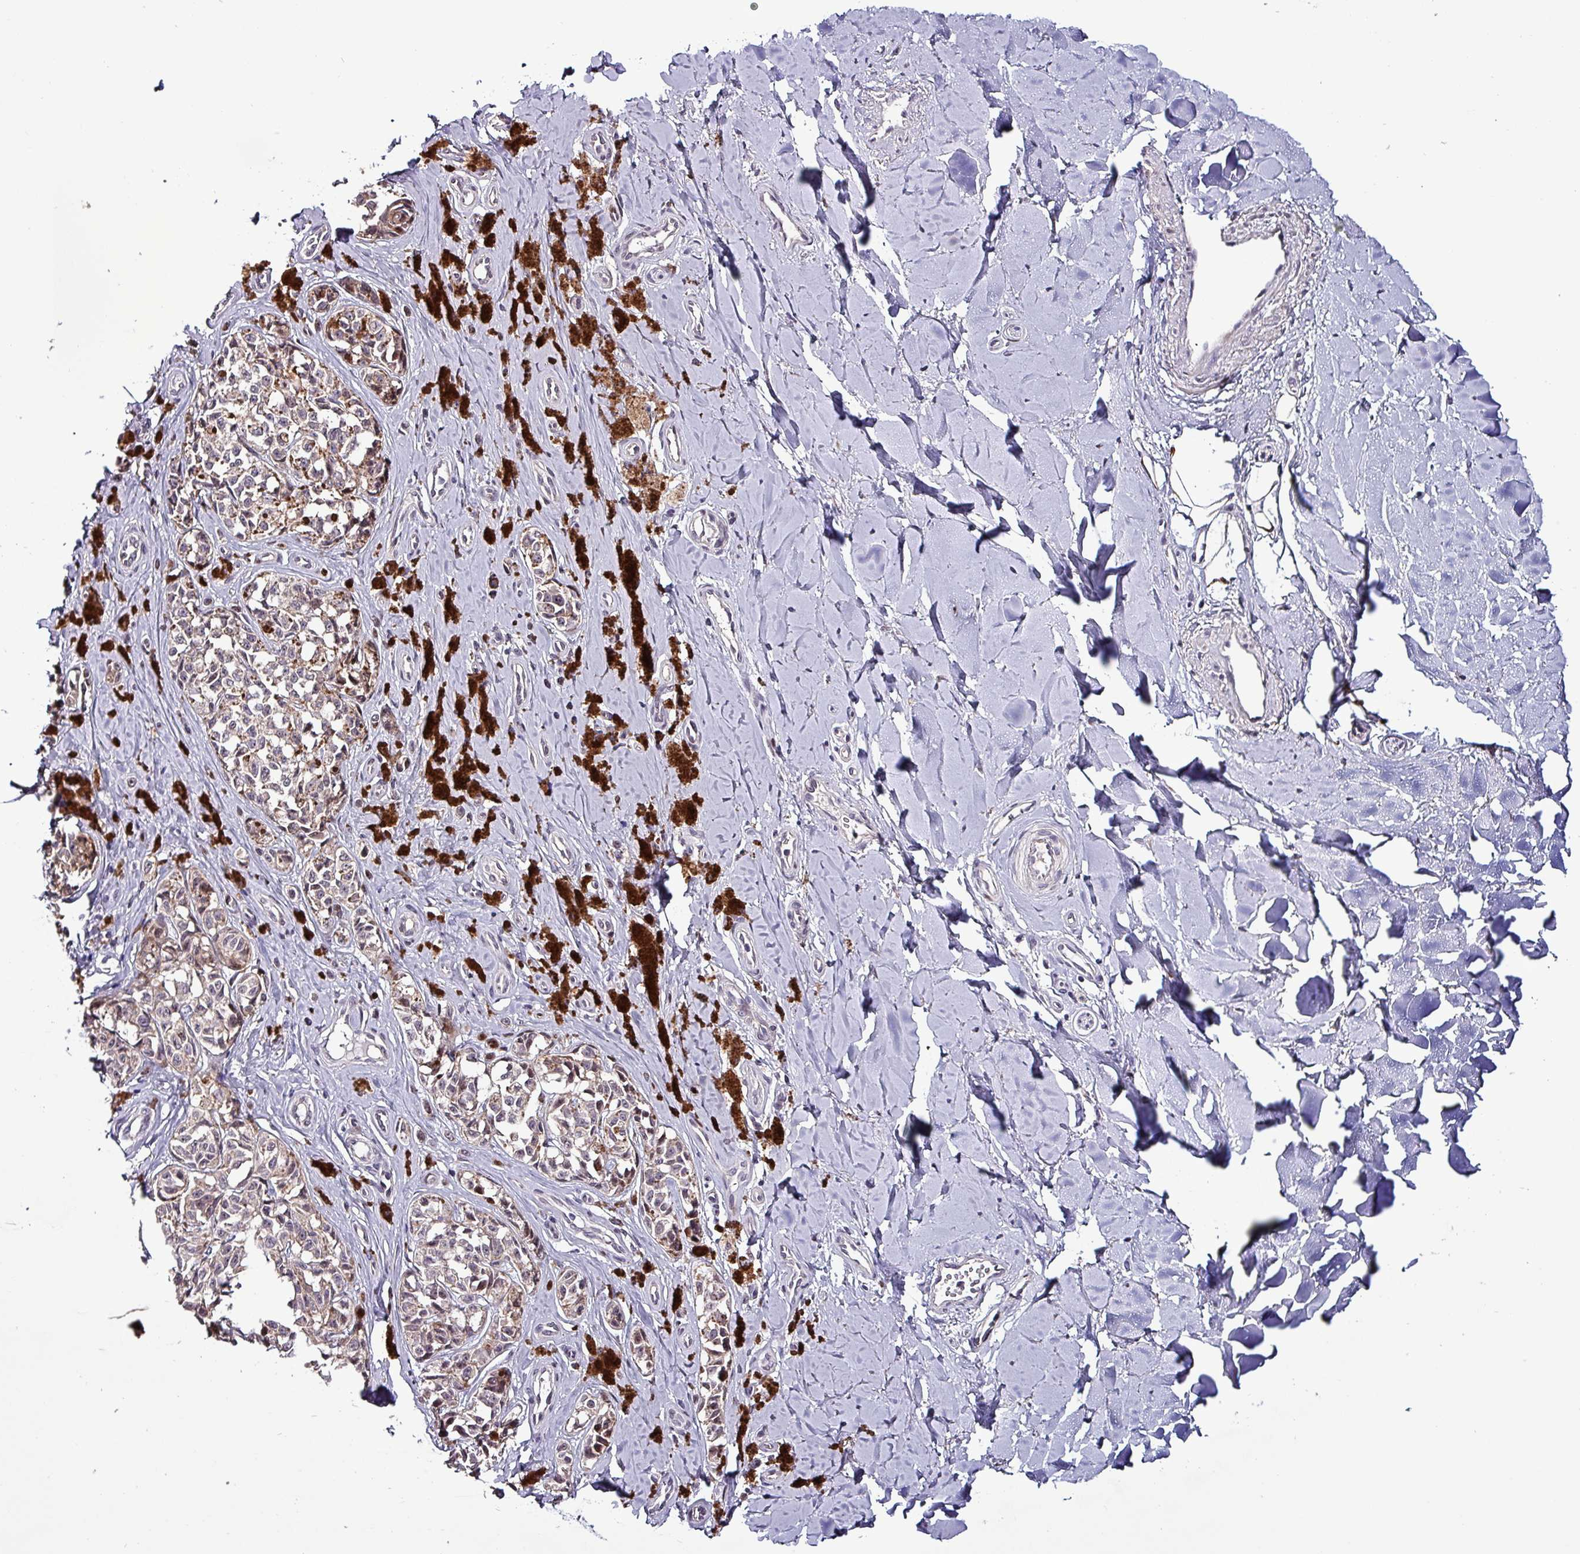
{"staining": {"intensity": "weak", "quantity": ">75%", "location": "cytoplasmic/membranous"}, "tissue": "melanoma", "cell_type": "Tumor cells", "image_type": "cancer", "snomed": [{"axis": "morphology", "description": "Malignant melanoma, NOS"}, {"axis": "topography", "description": "Skin"}], "caption": "Immunohistochemistry (IHC) micrograph of human melanoma stained for a protein (brown), which displays low levels of weak cytoplasmic/membranous positivity in about >75% of tumor cells.", "gene": "GRAPL", "patient": {"sex": "female", "age": 65}}